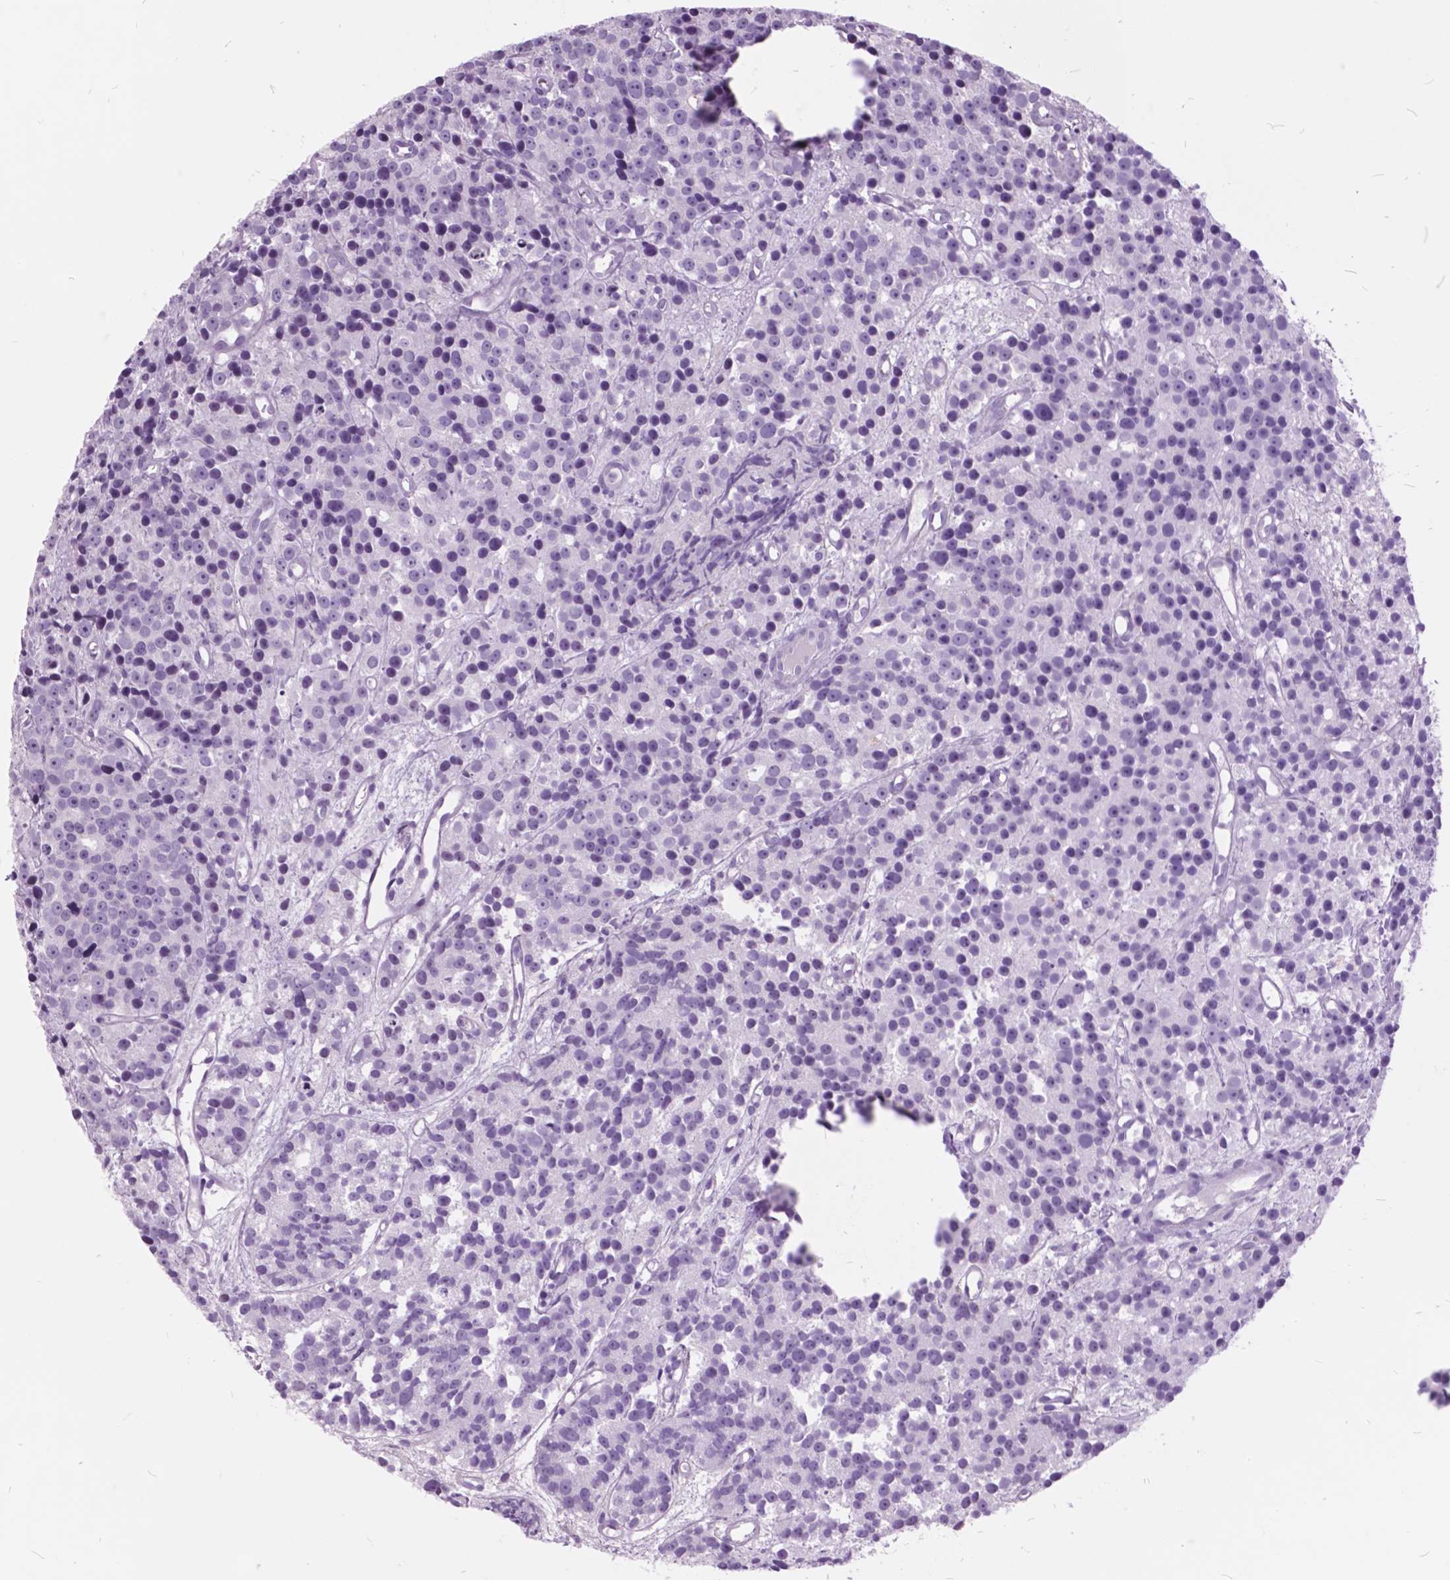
{"staining": {"intensity": "negative", "quantity": "none", "location": "none"}, "tissue": "prostate cancer", "cell_type": "Tumor cells", "image_type": "cancer", "snomed": [{"axis": "morphology", "description": "Adenocarcinoma, High grade"}, {"axis": "topography", "description": "Prostate"}], "caption": "This is an IHC micrograph of human prostate adenocarcinoma (high-grade). There is no staining in tumor cells.", "gene": "GDF9", "patient": {"sex": "male", "age": 77}}